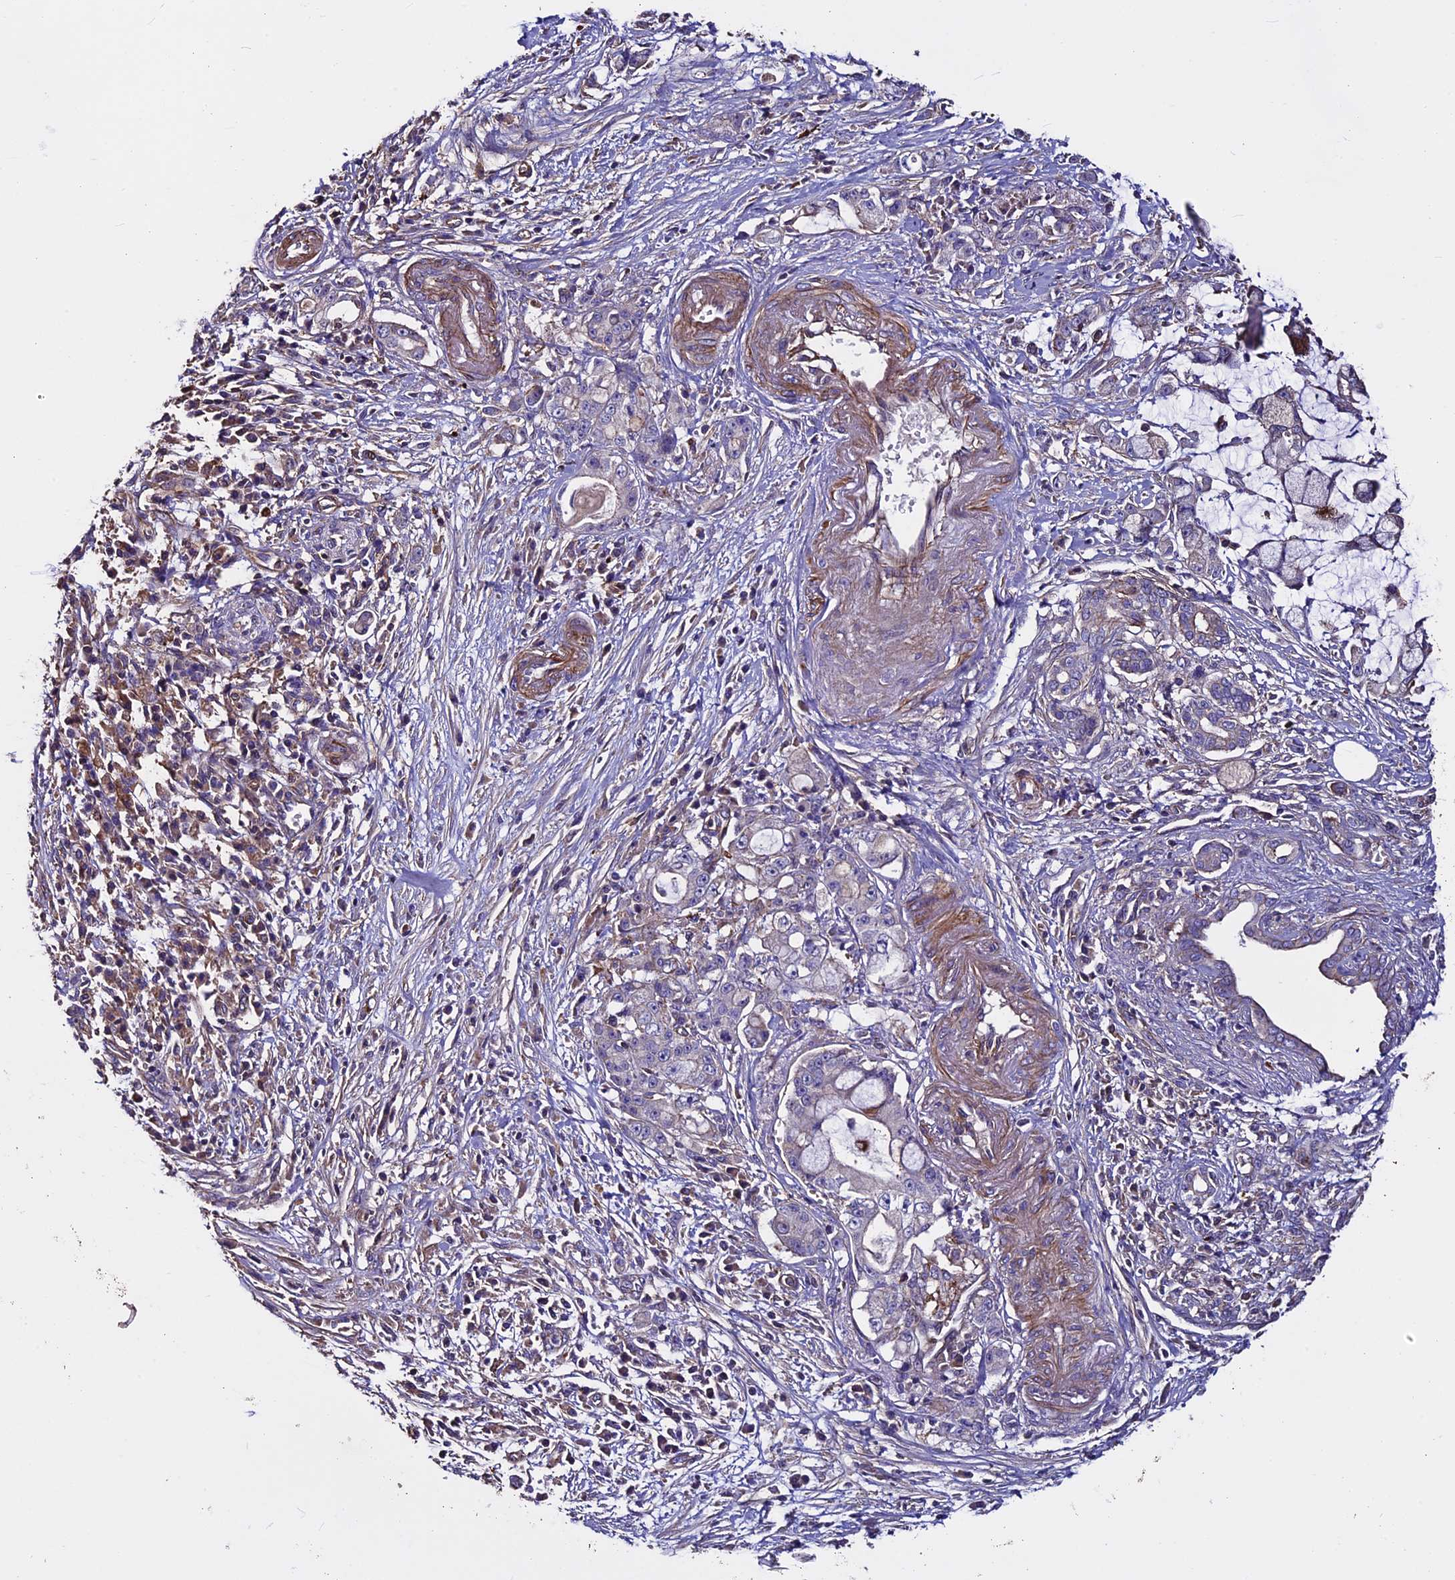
{"staining": {"intensity": "negative", "quantity": "none", "location": "none"}, "tissue": "pancreatic cancer", "cell_type": "Tumor cells", "image_type": "cancer", "snomed": [{"axis": "morphology", "description": "Adenocarcinoma, NOS"}, {"axis": "topography", "description": "Pancreas"}], "caption": "A histopathology image of pancreatic adenocarcinoma stained for a protein shows no brown staining in tumor cells.", "gene": "EVA1B", "patient": {"sex": "female", "age": 73}}